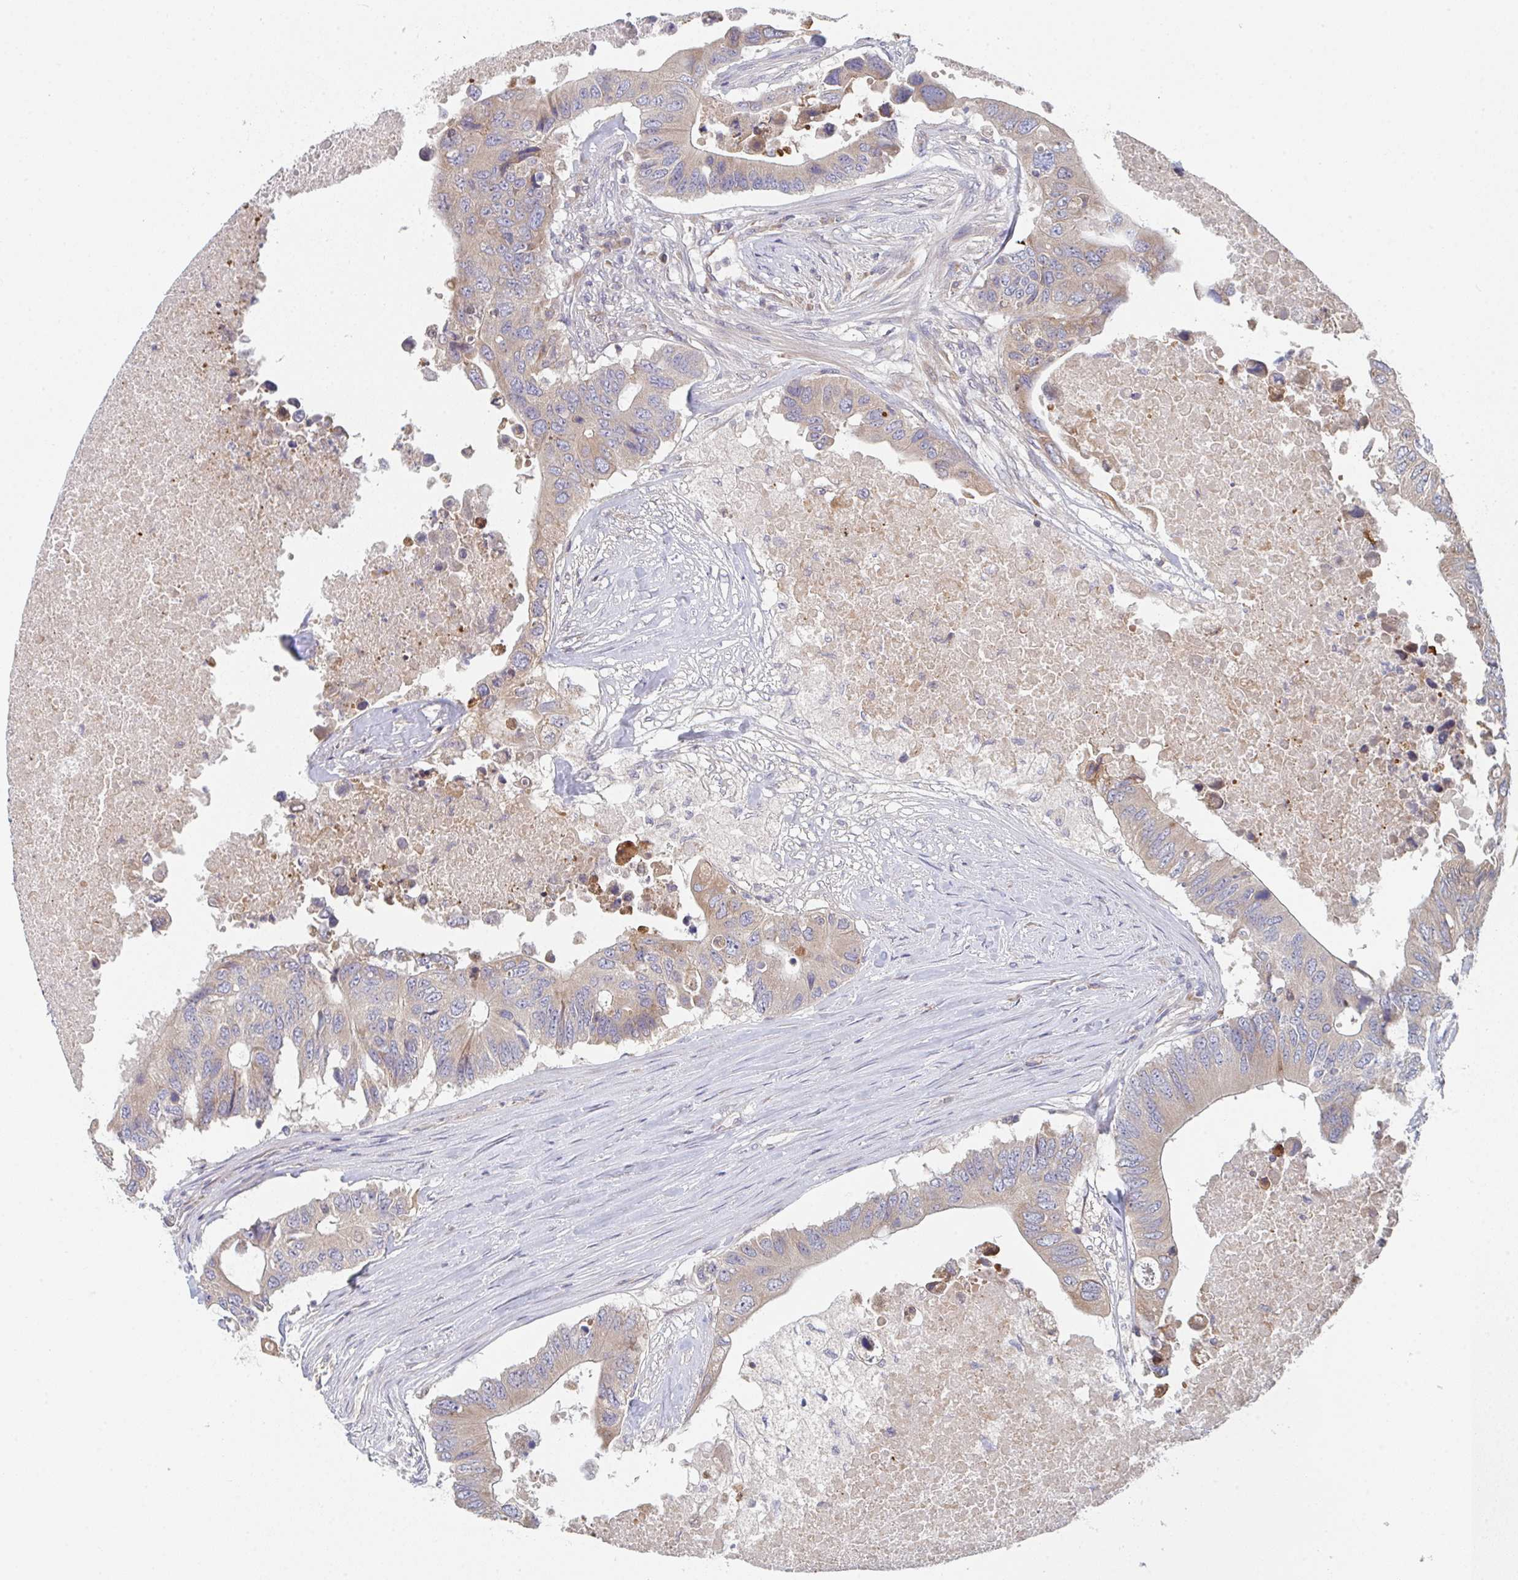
{"staining": {"intensity": "weak", "quantity": ">75%", "location": "cytoplasmic/membranous"}, "tissue": "colorectal cancer", "cell_type": "Tumor cells", "image_type": "cancer", "snomed": [{"axis": "morphology", "description": "Adenocarcinoma, NOS"}, {"axis": "topography", "description": "Colon"}], "caption": "There is low levels of weak cytoplasmic/membranous expression in tumor cells of colorectal cancer (adenocarcinoma), as demonstrated by immunohistochemical staining (brown color).", "gene": "ELOVL1", "patient": {"sex": "male", "age": 71}}